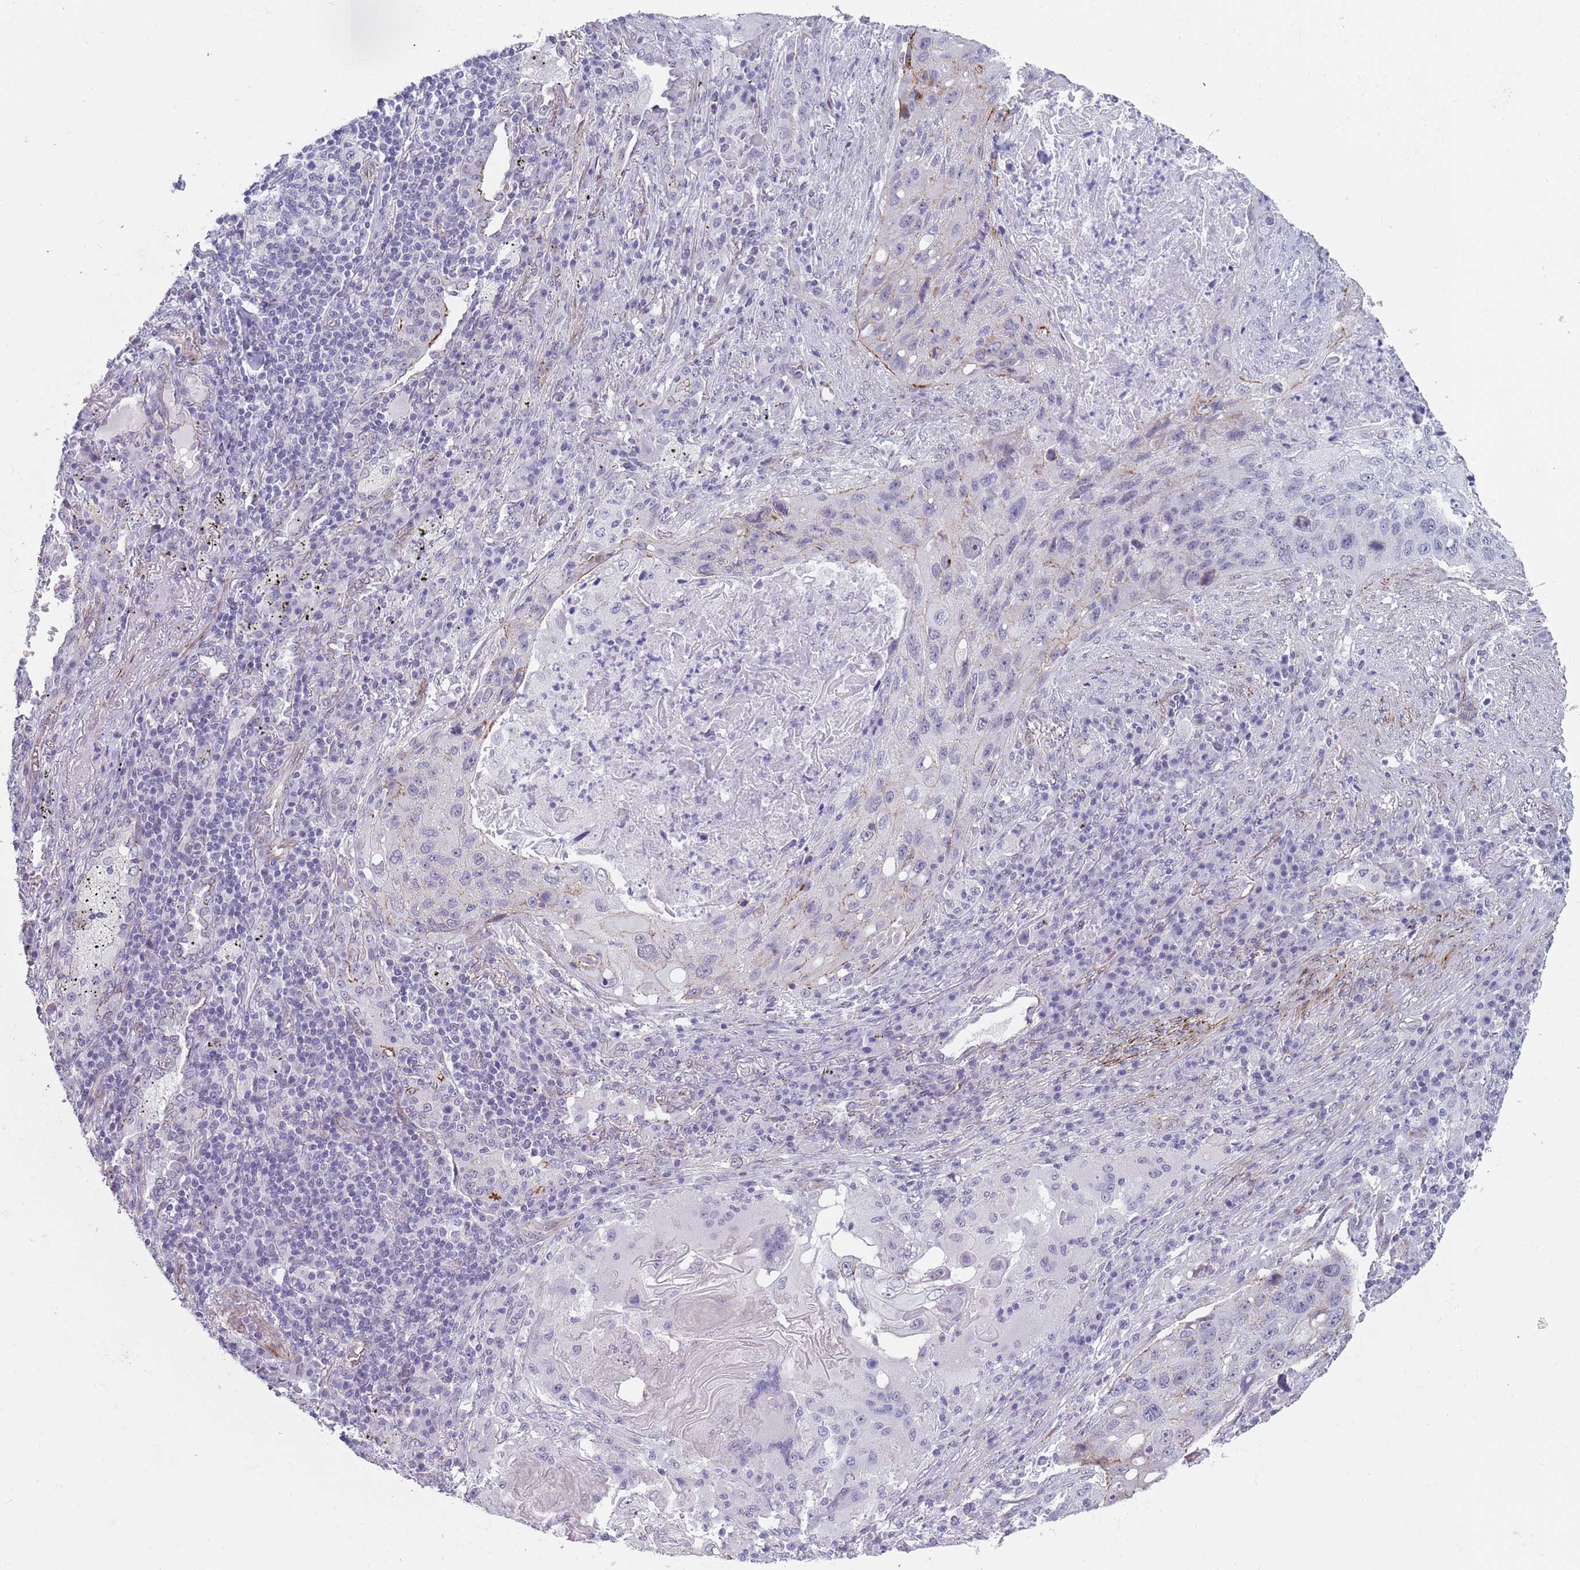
{"staining": {"intensity": "negative", "quantity": "none", "location": "none"}, "tissue": "lung cancer", "cell_type": "Tumor cells", "image_type": "cancer", "snomed": [{"axis": "morphology", "description": "Squamous cell carcinoma, NOS"}, {"axis": "topography", "description": "Lung"}], "caption": "The histopathology image reveals no staining of tumor cells in squamous cell carcinoma (lung).", "gene": "OR5A2", "patient": {"sex": "female", "age": 63}}